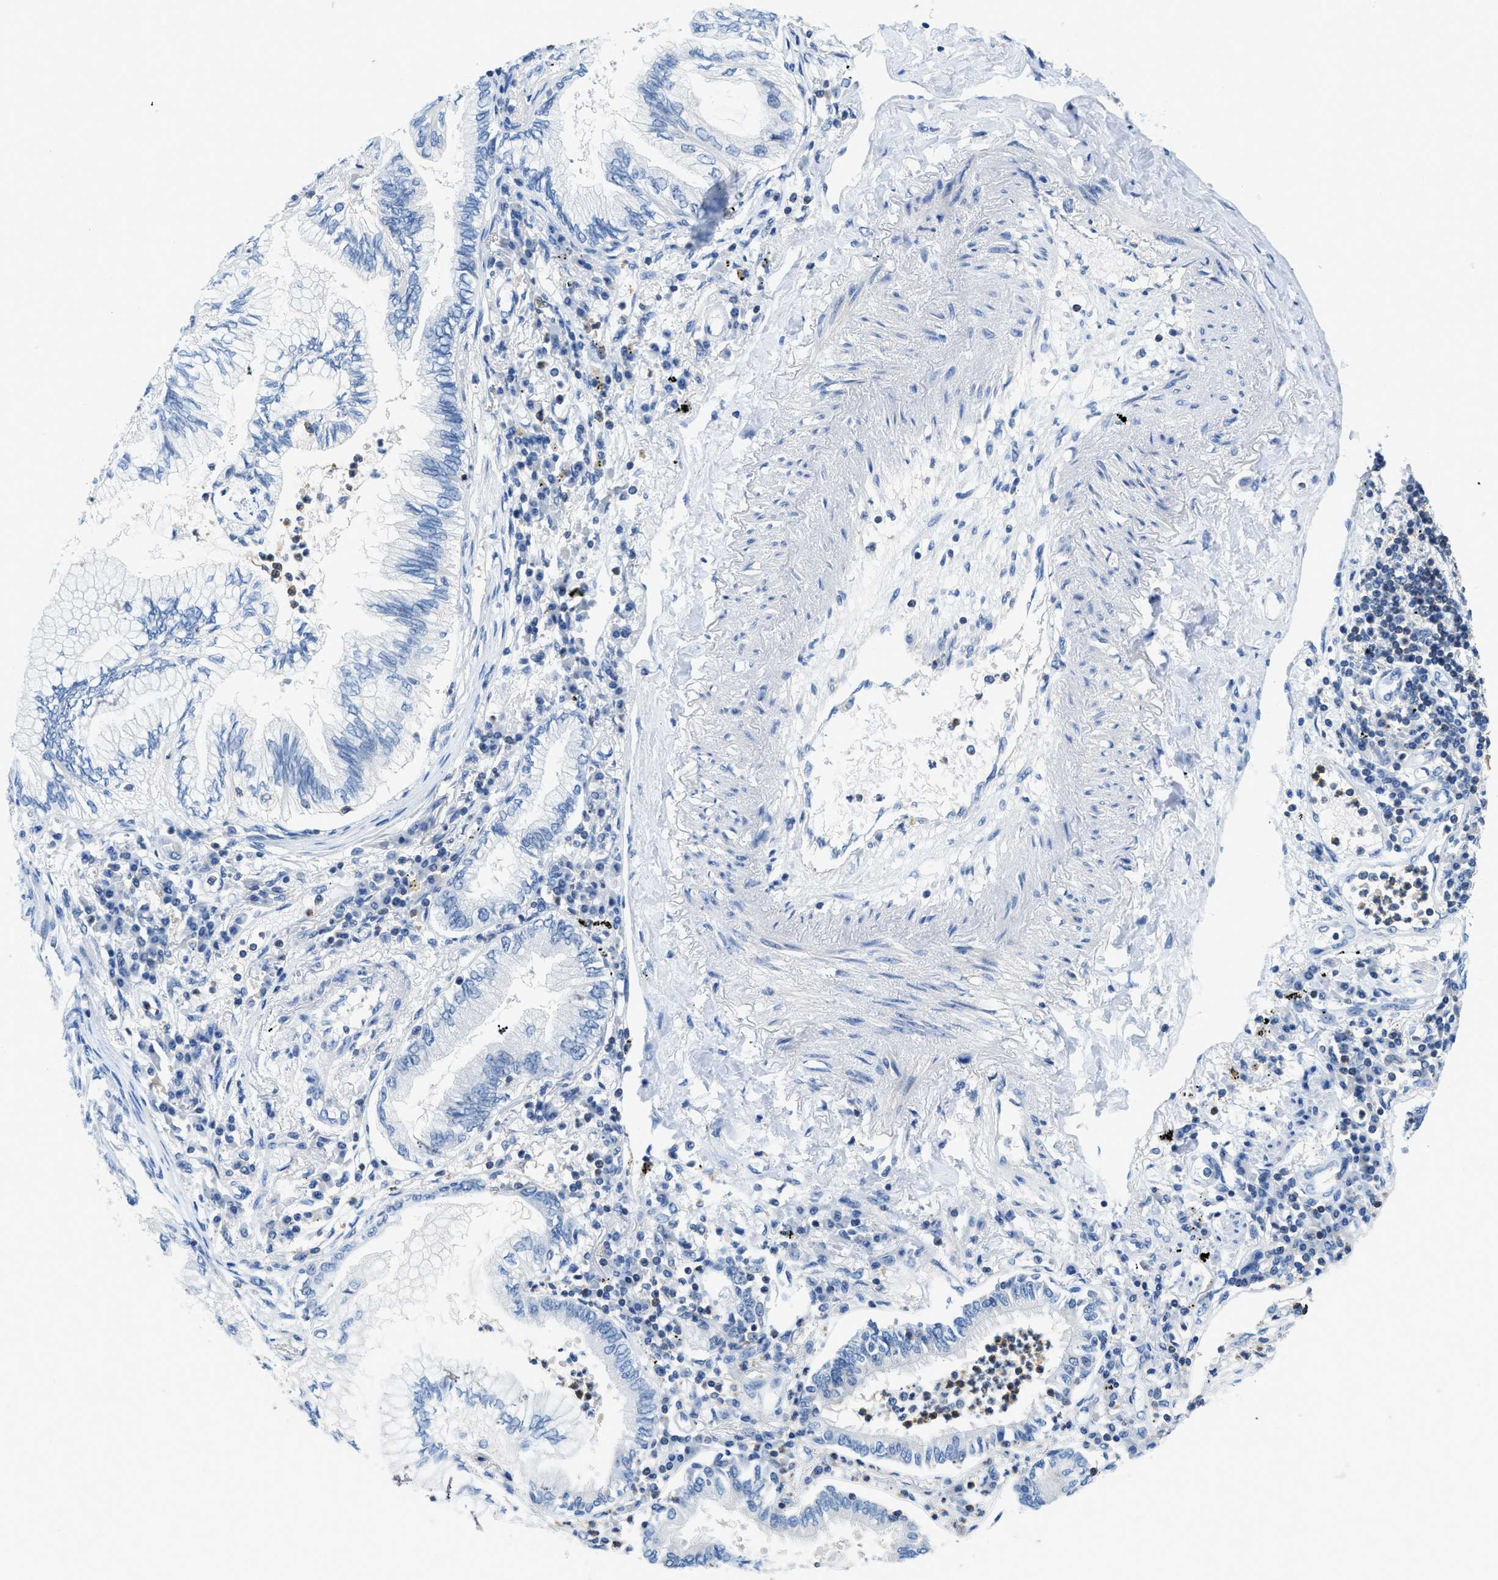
{"staining": {"intensity": "negative", "quantity": "none", "location": "none"}, "tissue": "lung cancer", "cell_type": "Tumor cells", "image_type": "cancer", "snomed": [{"axis": "morphology", "description": "Normal tissue, NOS"}, {"axis": "morphology", "description": "Adenocarcinoma, NOS"}, {"axis": "topography", "description": "Bronchus"}, {"axis": "topography", "description": "Lung"}], "caption": "An image of human lung cancer is negative for staining in tumor cells.", "gene": "FAM151A", "patient": {"sex": "female", "age": 70}}